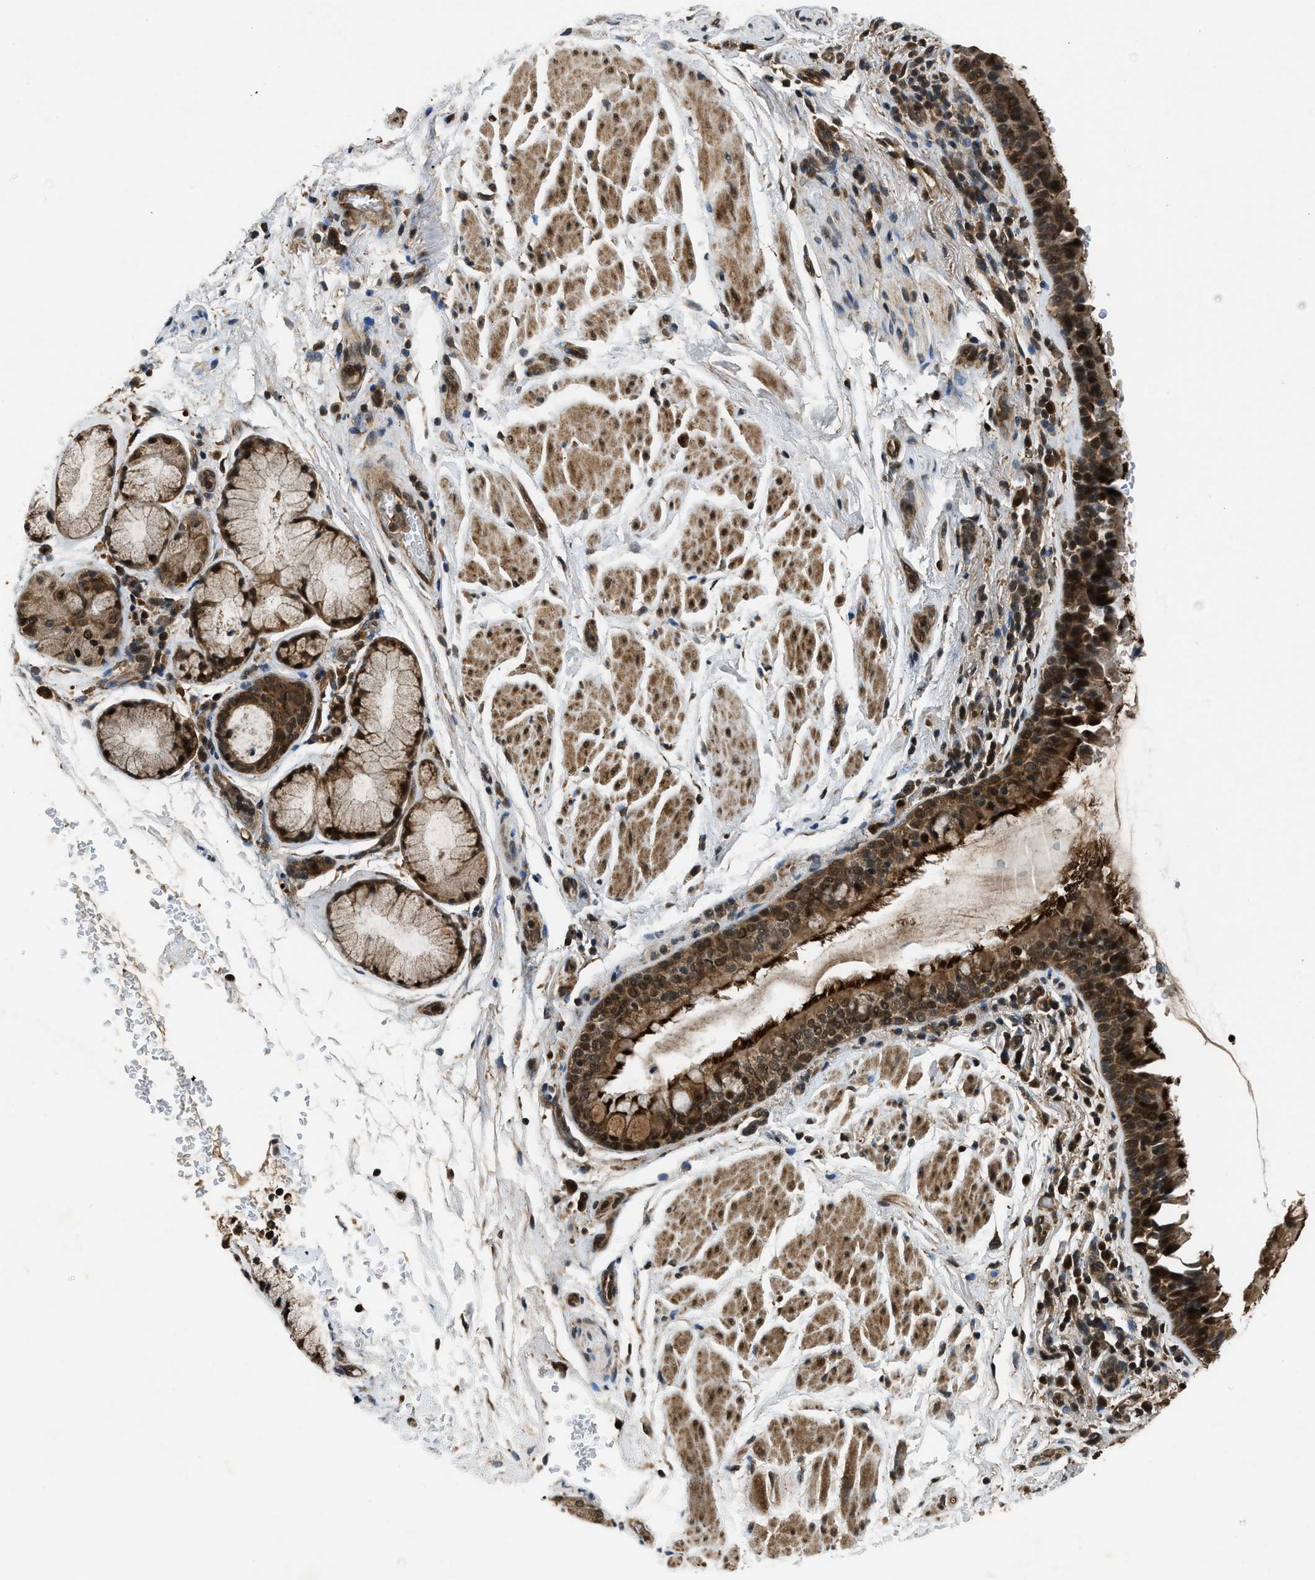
{"staining": {"intensity": "strong", "quantity": ">75%", "location": "cytoplasmic/membranous"}, "tissue": "bronchus", "cell_type": "Respiratory epithelial cells", "image_type": "normal", "snomed": [{"axis": "morphology", "description": "Normal tissue, NOS"}, {"axis": "morphology", "description": "Inflammation, NOS"}, {"axis": "topography", "description": "Cartilage tissue"}, {"axis": "topography", "description": "Bronchus"}], "caption": "This is a micrograph of IHC staining of benign bronchus, which shows strong staining in the cytoplasmic/membranous of respiratory epithelial cells.", "gene": "RPS6KB1", "patient": {"sex": "male", "age": 77}}